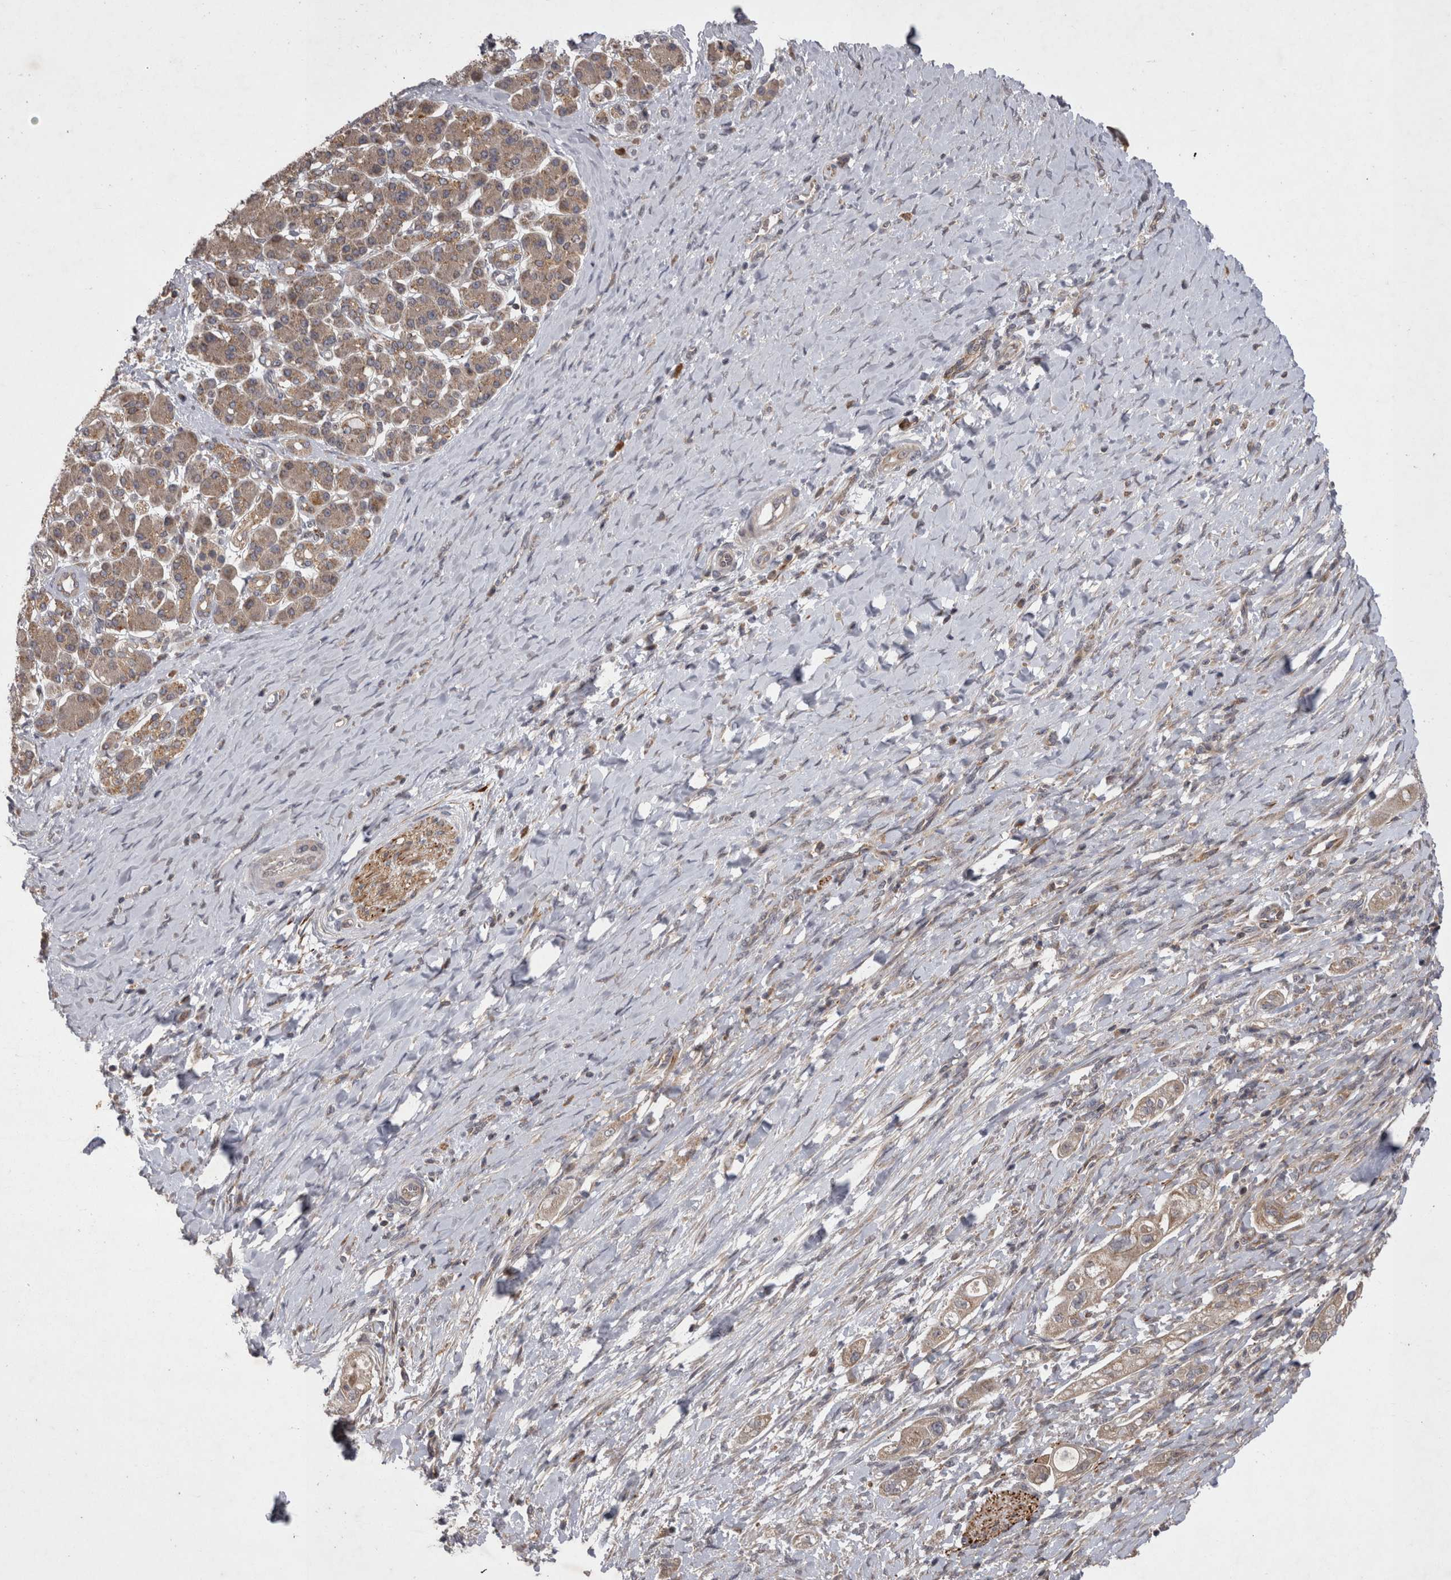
{"staining": {"intensity": "weak", "quantity": "25%-75%", "location": "cytoplasmic/membranous"}, "tissue": "pancreatic cancer", "cell_type": "Tumor cells", "image_type": "cancer", "snomed": [{"axis": "morphology", "description": "Adenocarcinoma, NOS"}, {"axis": "topography", "description": "Pancreas"}], "caption": "Immunohistochemistry photomicrograph of adenocarcinoma (pancreatic) stained for a protein (brown), which shows low levels of weak cytoplasmic/membranous staining in approximately 25%-75% of tumor cells.", "gene": "TSPOAP1", "patient": {"sex": "male", "age": 58}}